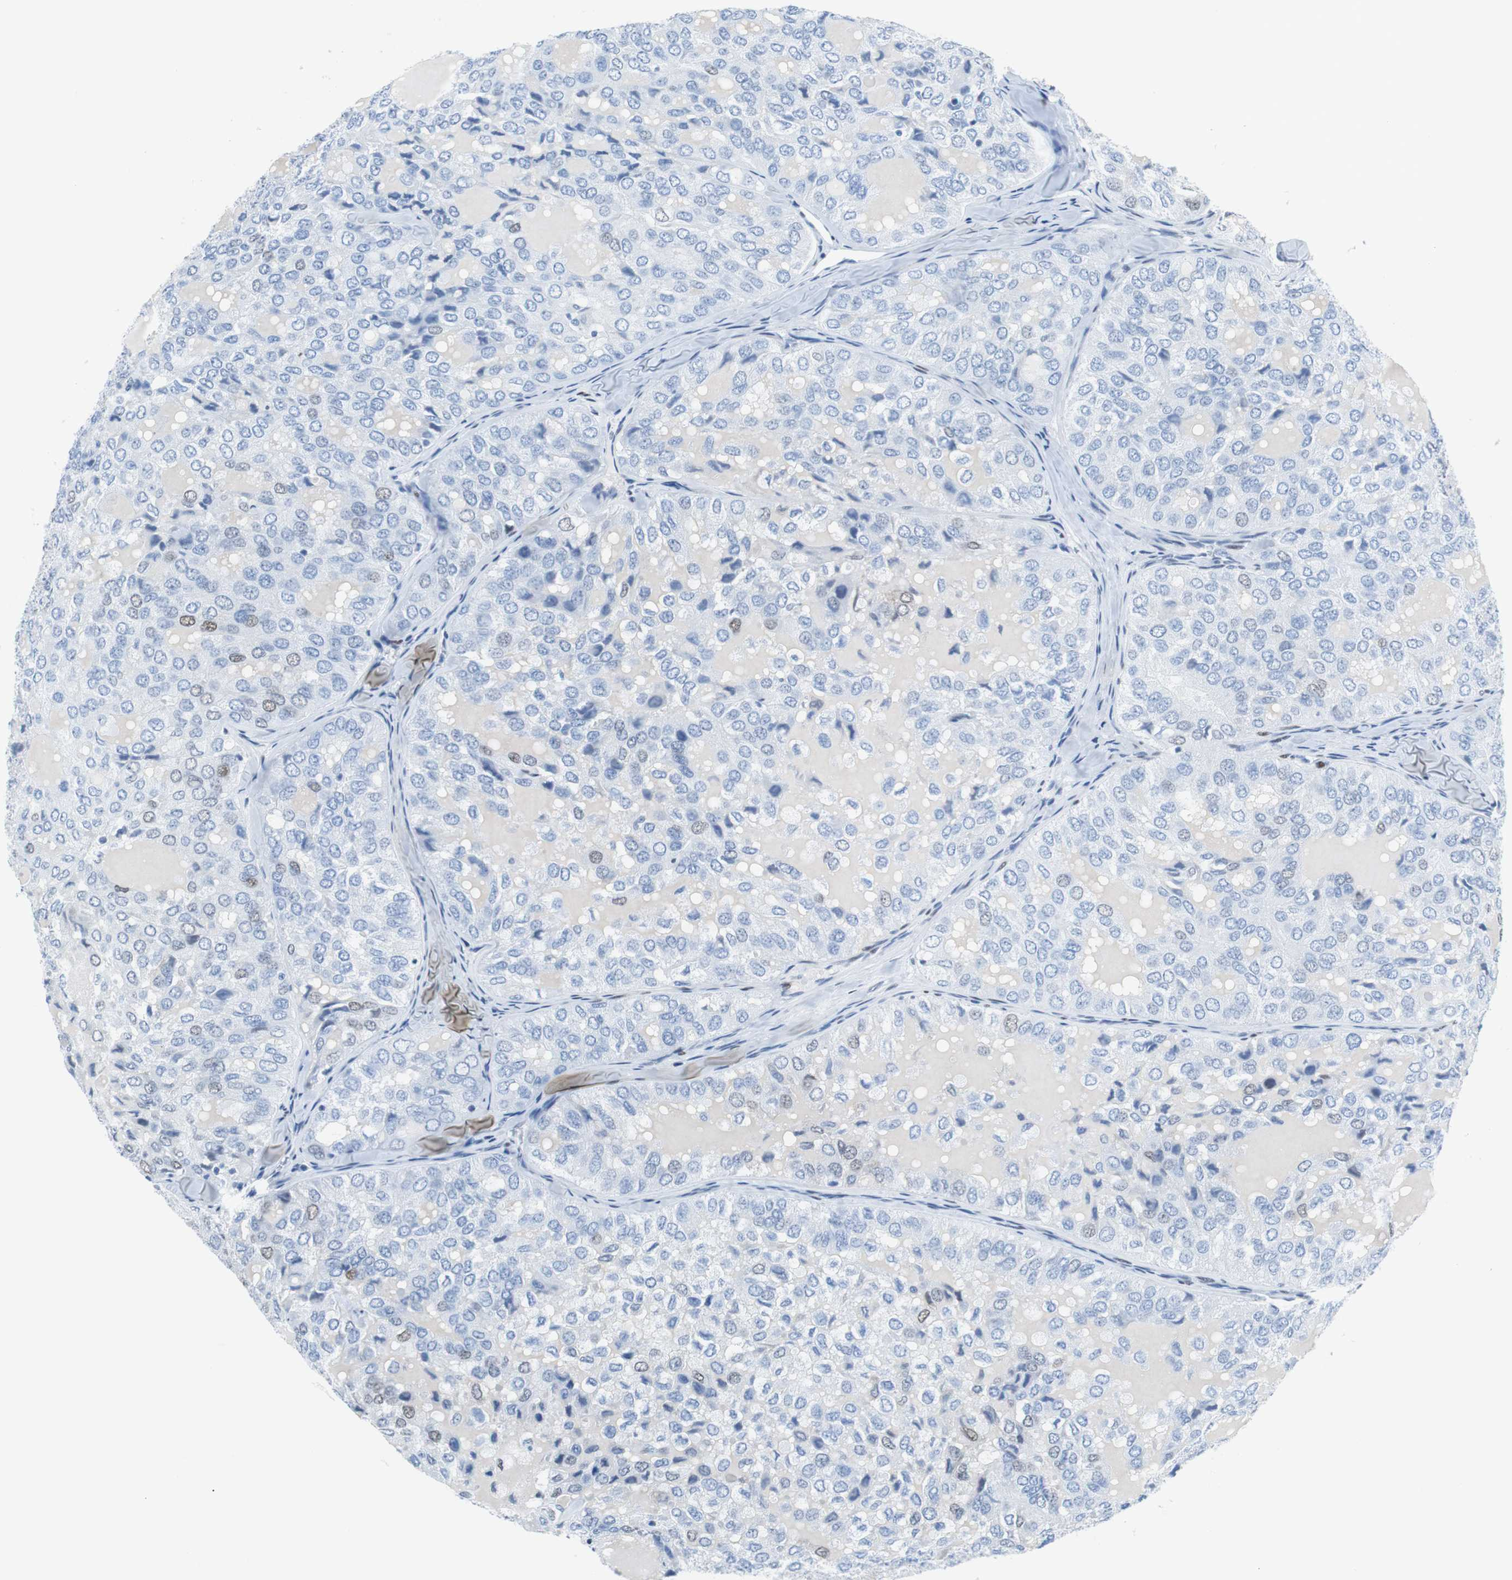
{"staining": {"intensity": "weak", "quantity": "<25%", "location": "nuclear"}, "tissue": "thyroid cancer", "cell_type": "Tumor cells", "image_type": "cancer", "snomed": [{"axis": "morphology", "description": "Follicular adenoma carcinoma, NOS"}, {"axis": "topography", "description": "Thyroid gland"}], "caption": "The IHC image has no significant positivity in tumor cells of thyroid cancer (follicular adenoma carcinoma) tissue.", "gene": "JUN", "patient": {"sex": "male", "age": 75}}